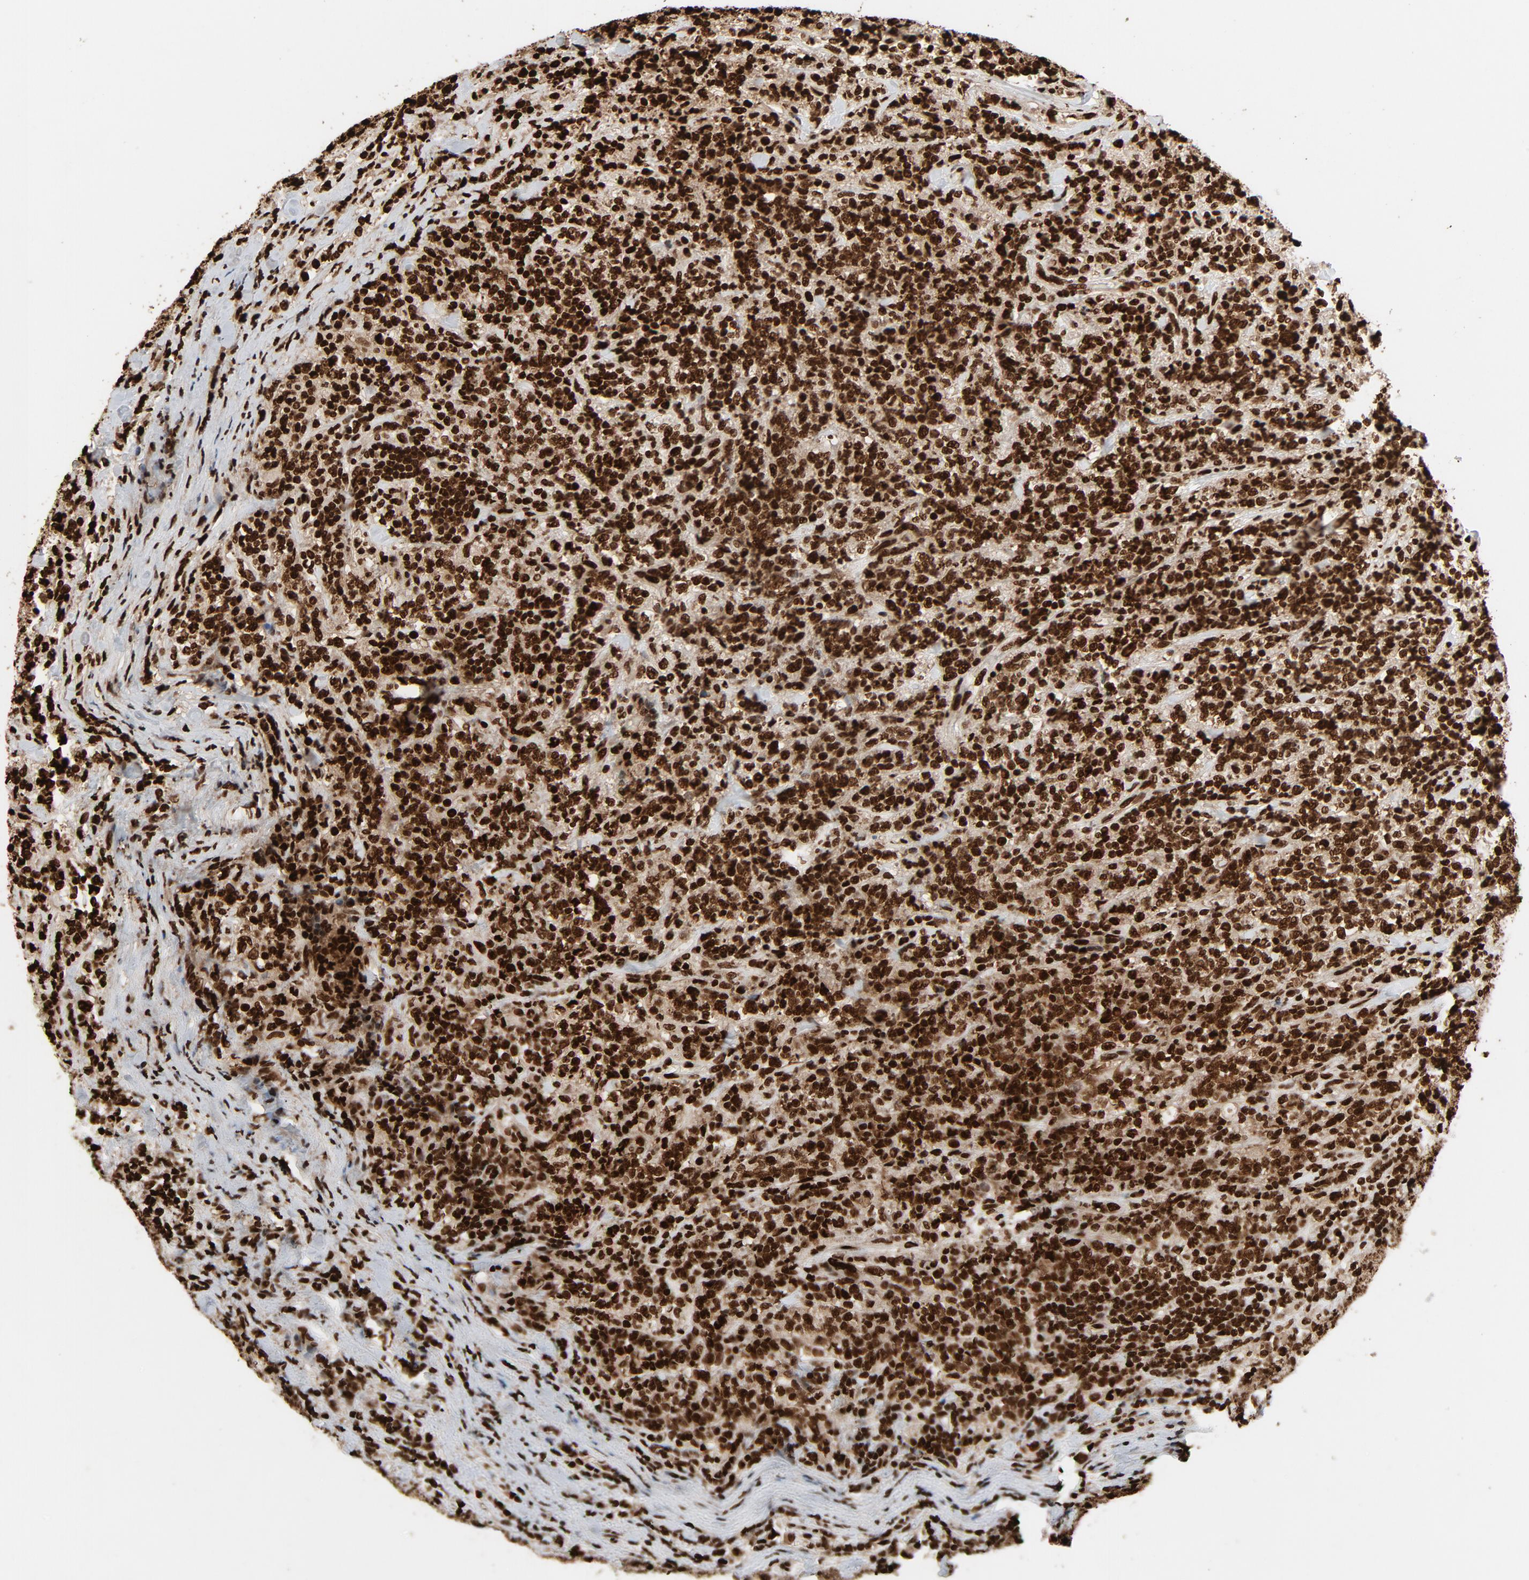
{"staining": {"intensity": "strong", "quantity": ">75%", "location": "nuclear"}, "tissue": "lymphoma", "cell_type": "Tumor cells", "image_type": "cancer", "snomed": [{"axis": "morphology", "description": "Malignant lymphoma, non-Hodgkin's type, High grade"}, {"axis": "topography", "description": "Soft tissue"}], "caption": "The histopathology image reveals a brown stain indicating the presence of a protein in the nuclear of tumor cells in malignant lymphoma, non-Hodgkin's type (high-grade).", "gene": "TP53BP1", "patient": {"sex": "male", "age": 18}}